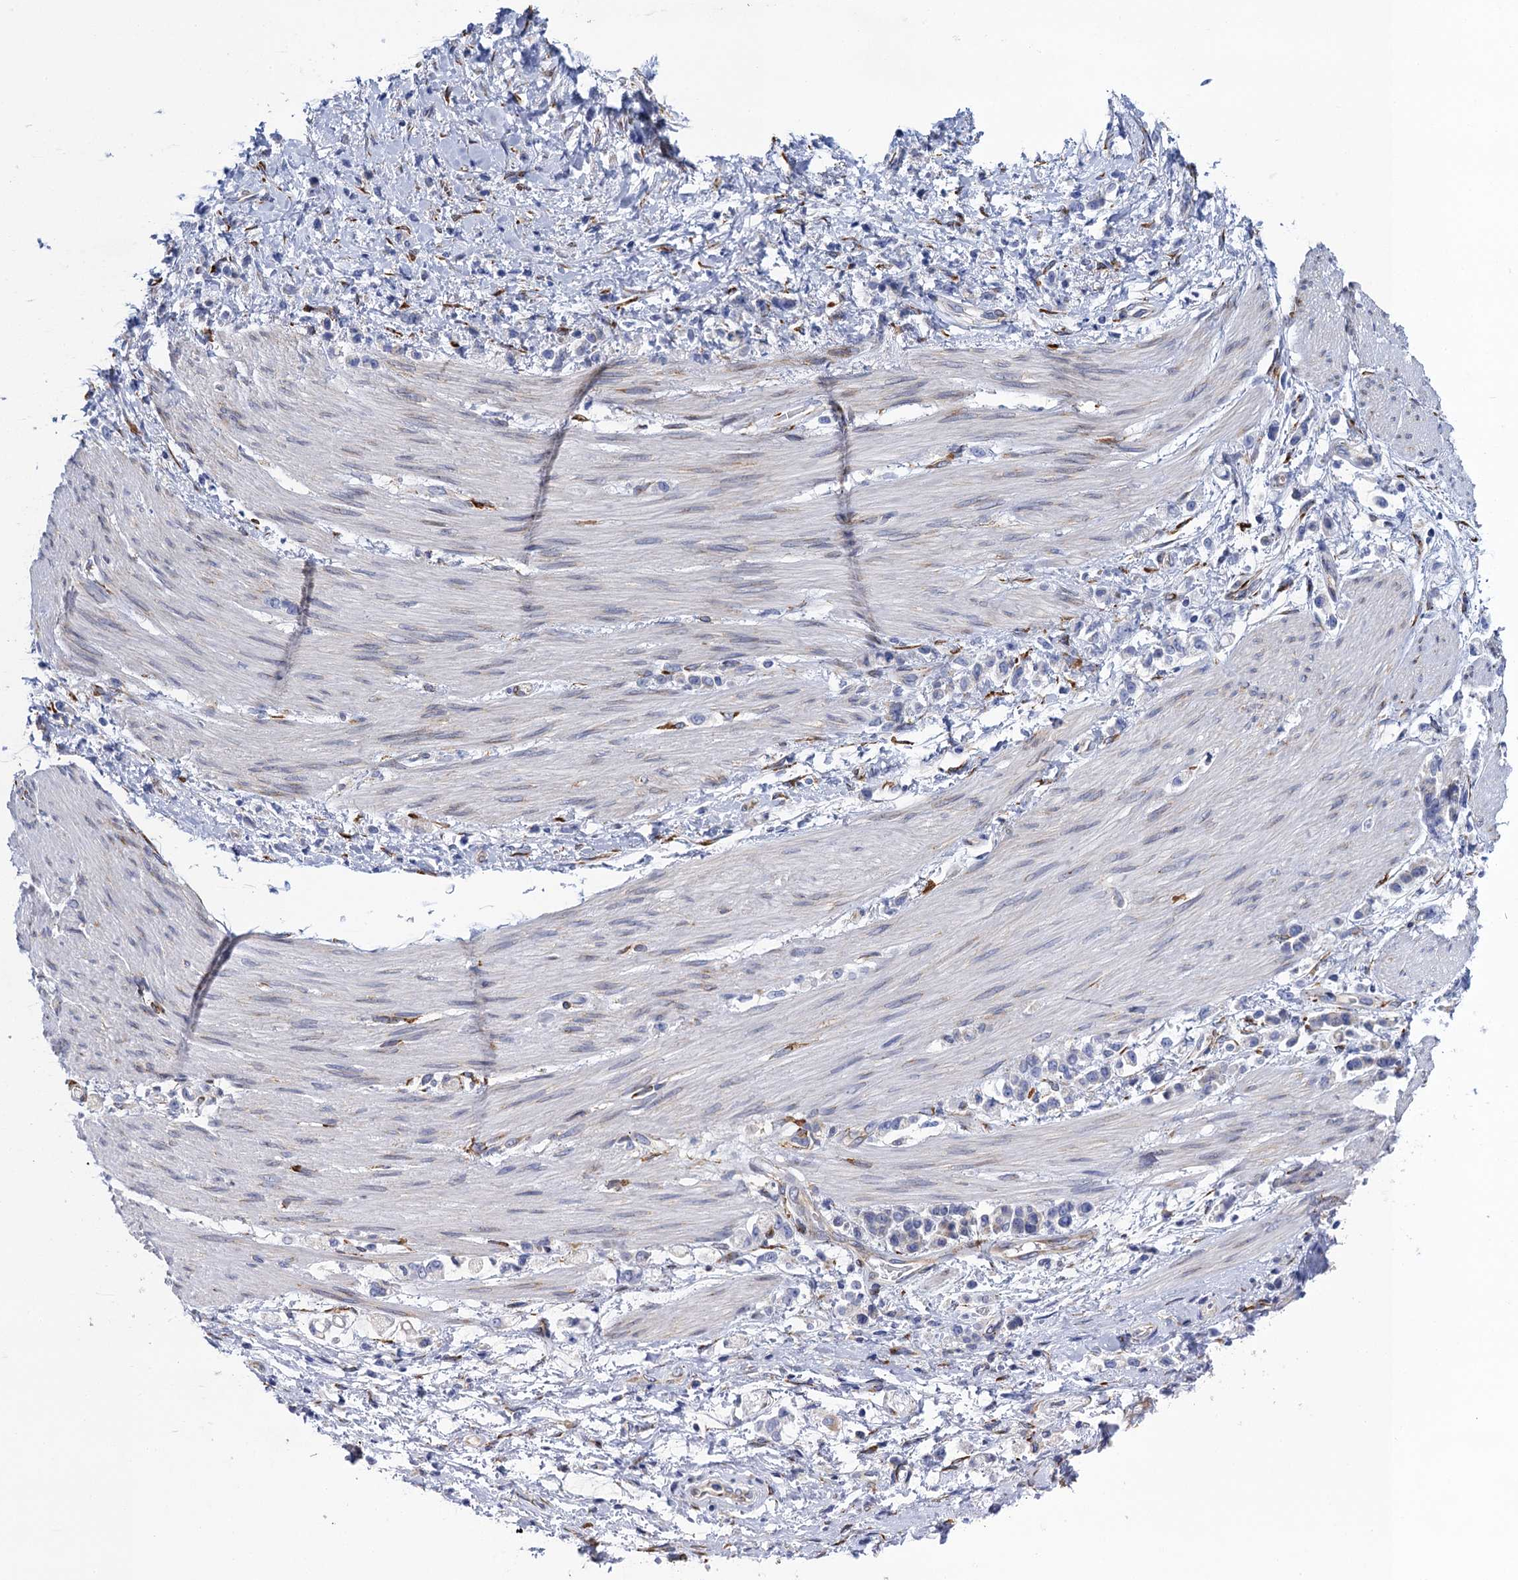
{"staining": {"intensity": "negative", "quantity": "none", "location": "none"}, "tissue": "stomach cancer", "cell_type": "Tumor cells", "image_type": "cancer", "snomed": [{"axis": "morphology", "description": "Adenocarcinoma, NOS"}, {"axis": "topography", "description": "Stomach"}], "caption": "Tumor cells show no significant protein staining in stomach cancer.", "gene": "POGLUT3", "patient": {"sex": "female", "age": 60}}